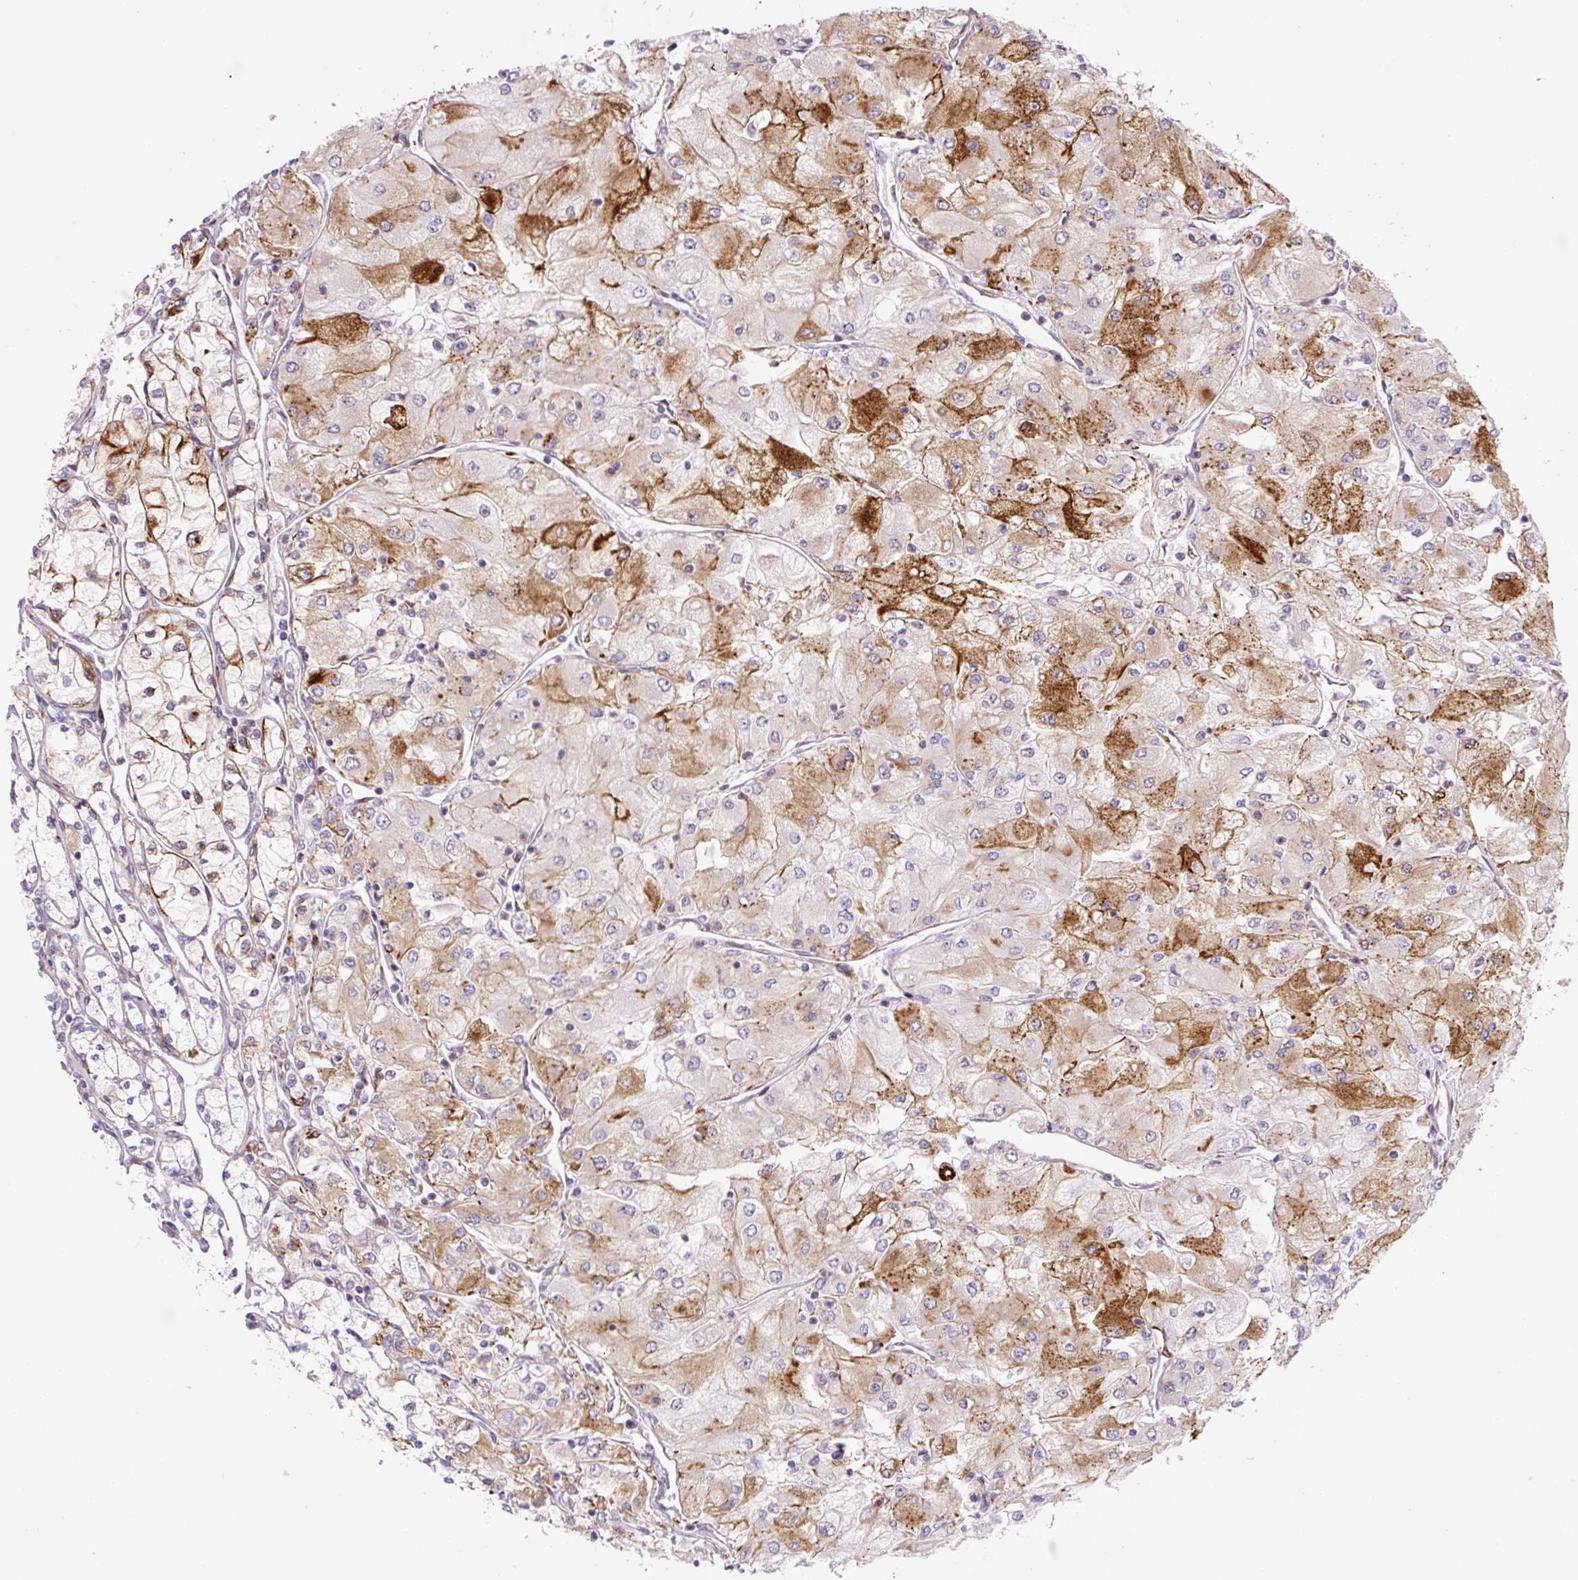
{"staining": {"intensity": "strong", "quantity": "25%-75%", "location": "cytoplasmic/membranous"}, "tissue": "renal cancer", "cell_type": "Tumor cells", "image_type": "cancer", "snomed": [{"axis": "morphology", "description": "Adenocarcinoma, NOS"}, {"axis": "topography", "description": "Kidney"}], "caption": "The immunohistochemical stain labels strong cytoplasmic/membranous expression in tumor cells of renal cancer tissue.", "gene": "DISP3", "patient": {"sex": "male", "age": 80}}